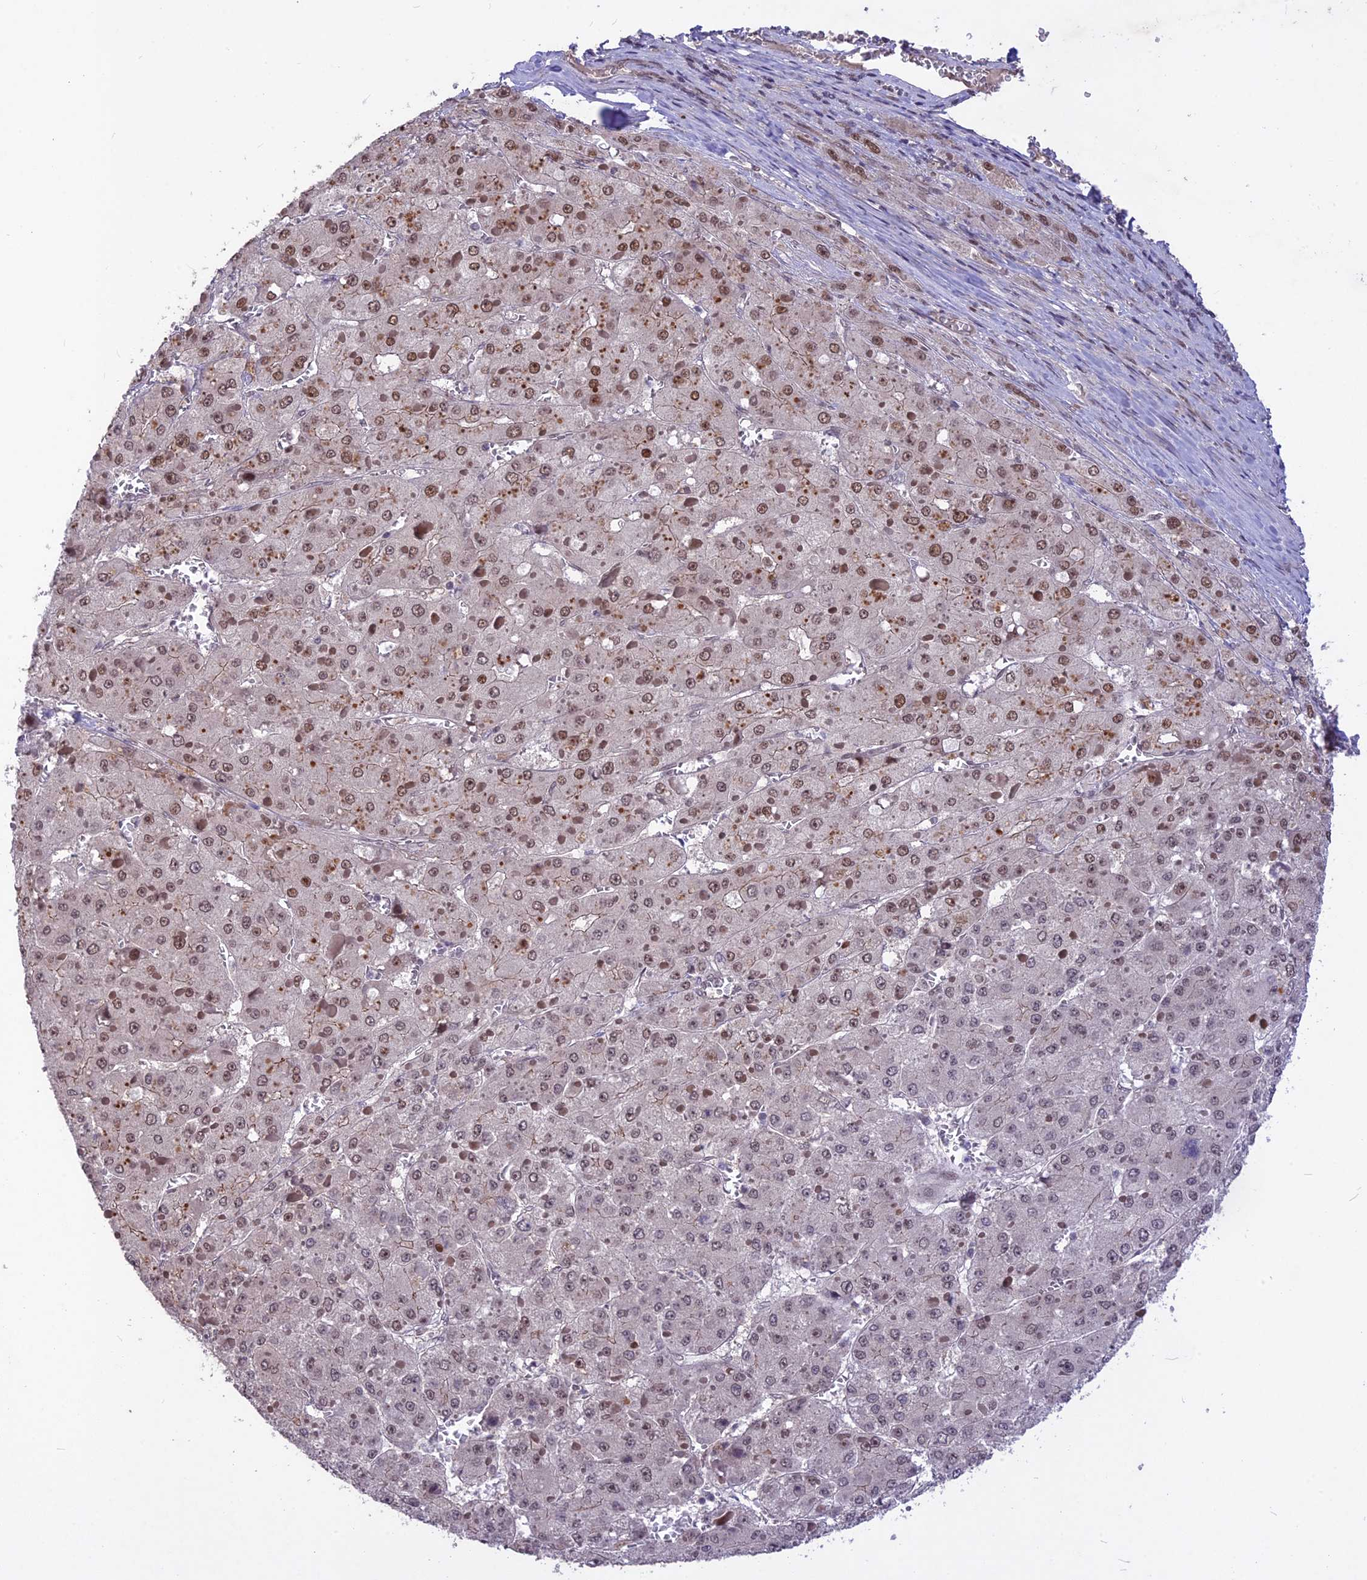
{"staining": {"intensity": "moderate", "quantity": ">75%", "location": "nuclear"}, "tissue": "liver cancer", "cell_type": "Tumor cells", "image_type": "cancer", "snomed": [{"axis": "morphology", "description": "Carcinoma, Hepatocellular, NOS"}, {"axis": "topography", "description": "Liver"}], "caption": "This photomicrograph displays IHC staining of human liver hepatocellular carcinoma, with medium moderate nuclear staining in approximately >75% of tumor cells.", "gene": "DIS3", "patient": {"sex": "female", "age": 73}}